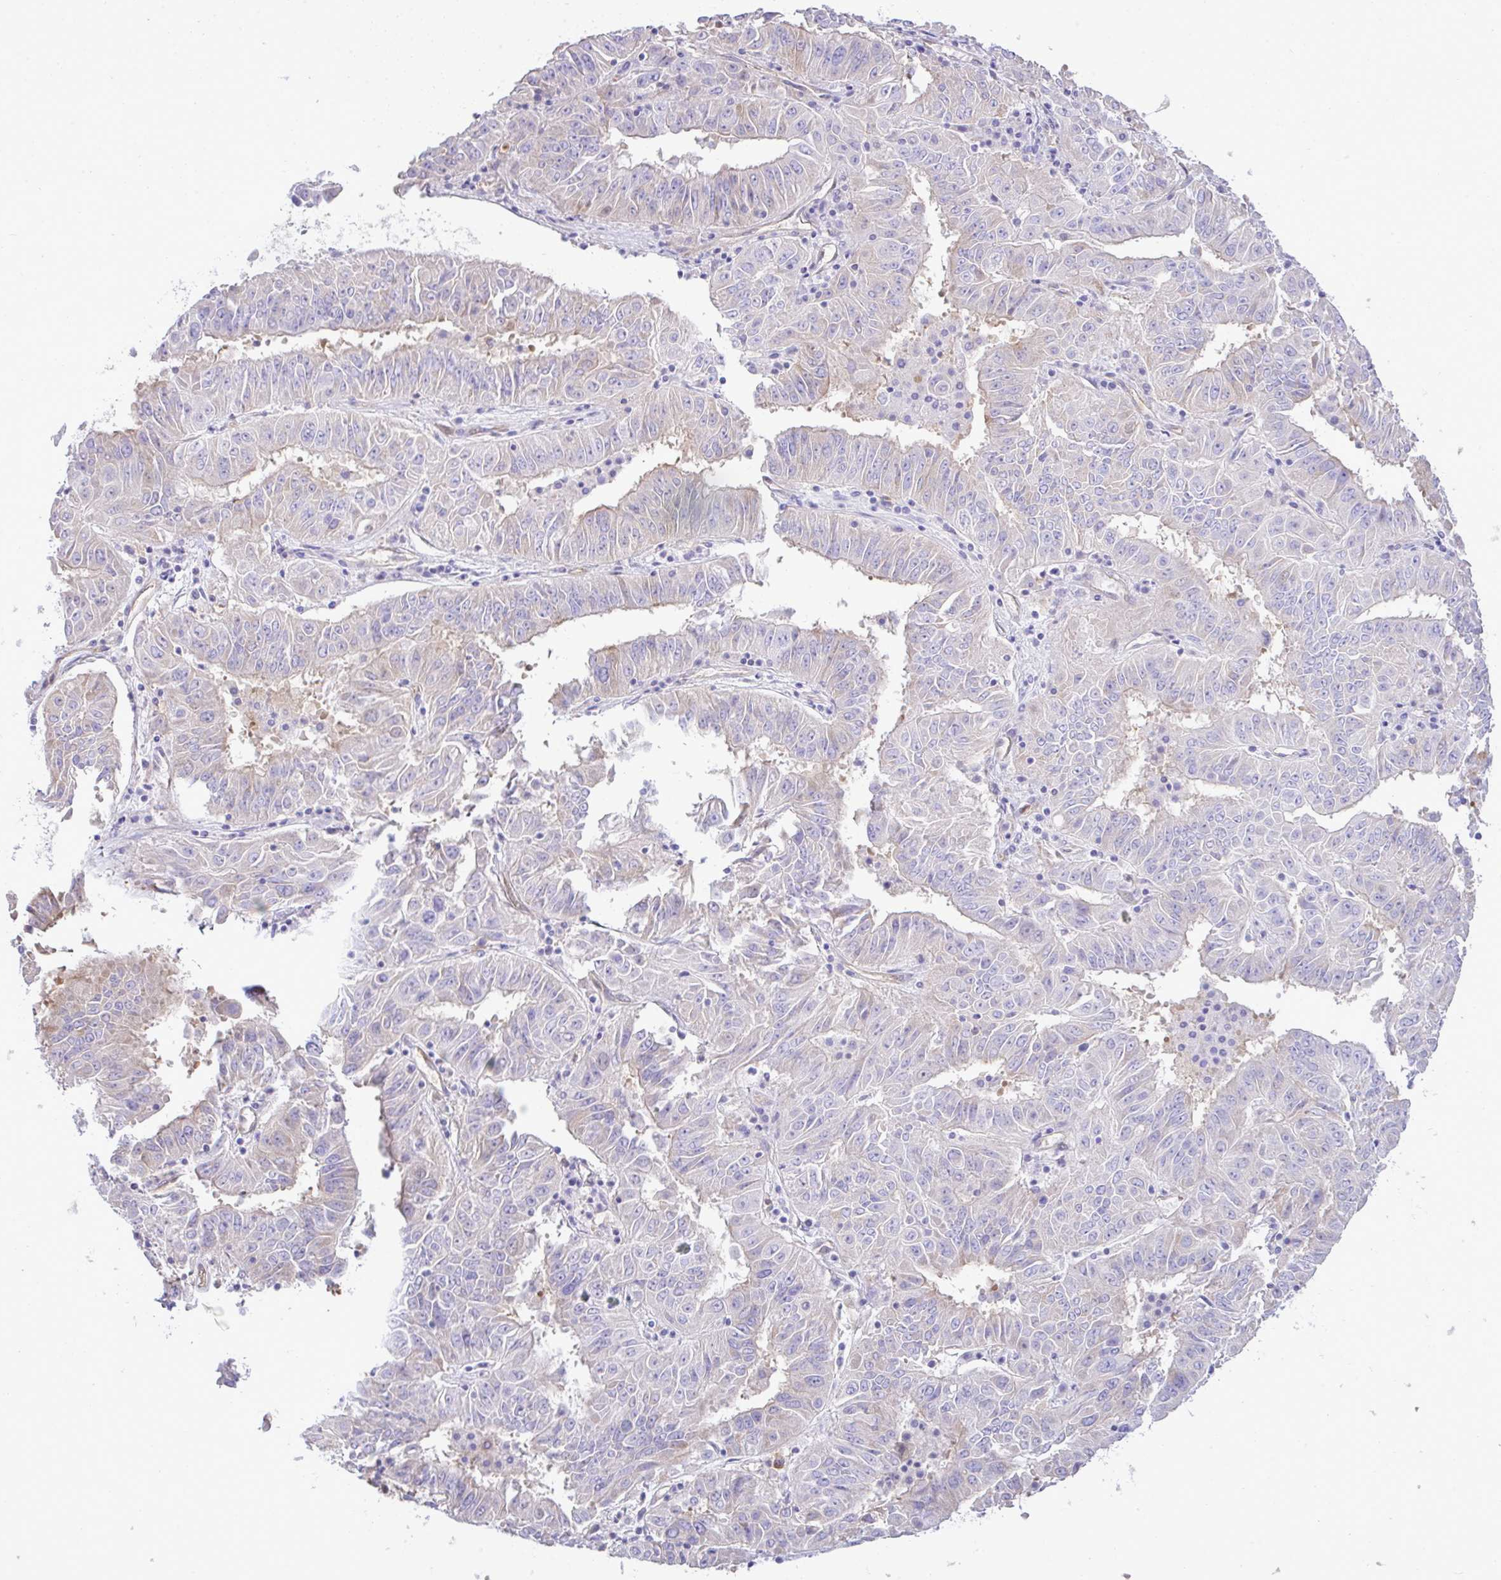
{"staining": {"intensity": "negative", "quantity": "none", "location": "none"}, "tissue": "pancreatic cancer", "cell_type": "Tumor cells", "image_type": "cancer", "snomed": [{"axis": "morphology", "description": "Adenocarcinoma, NOS"}, {"axis": "topography", "description": "Pancreas"}], "caption": "Immunohistochemistry histopathology image of human adenocarcinoma (pancreatic) stained for a protein (brown), which displays no positivity in tumor cells.", "gene": "EEF1A2", "patient": {"sex": "male", "age": 63}}